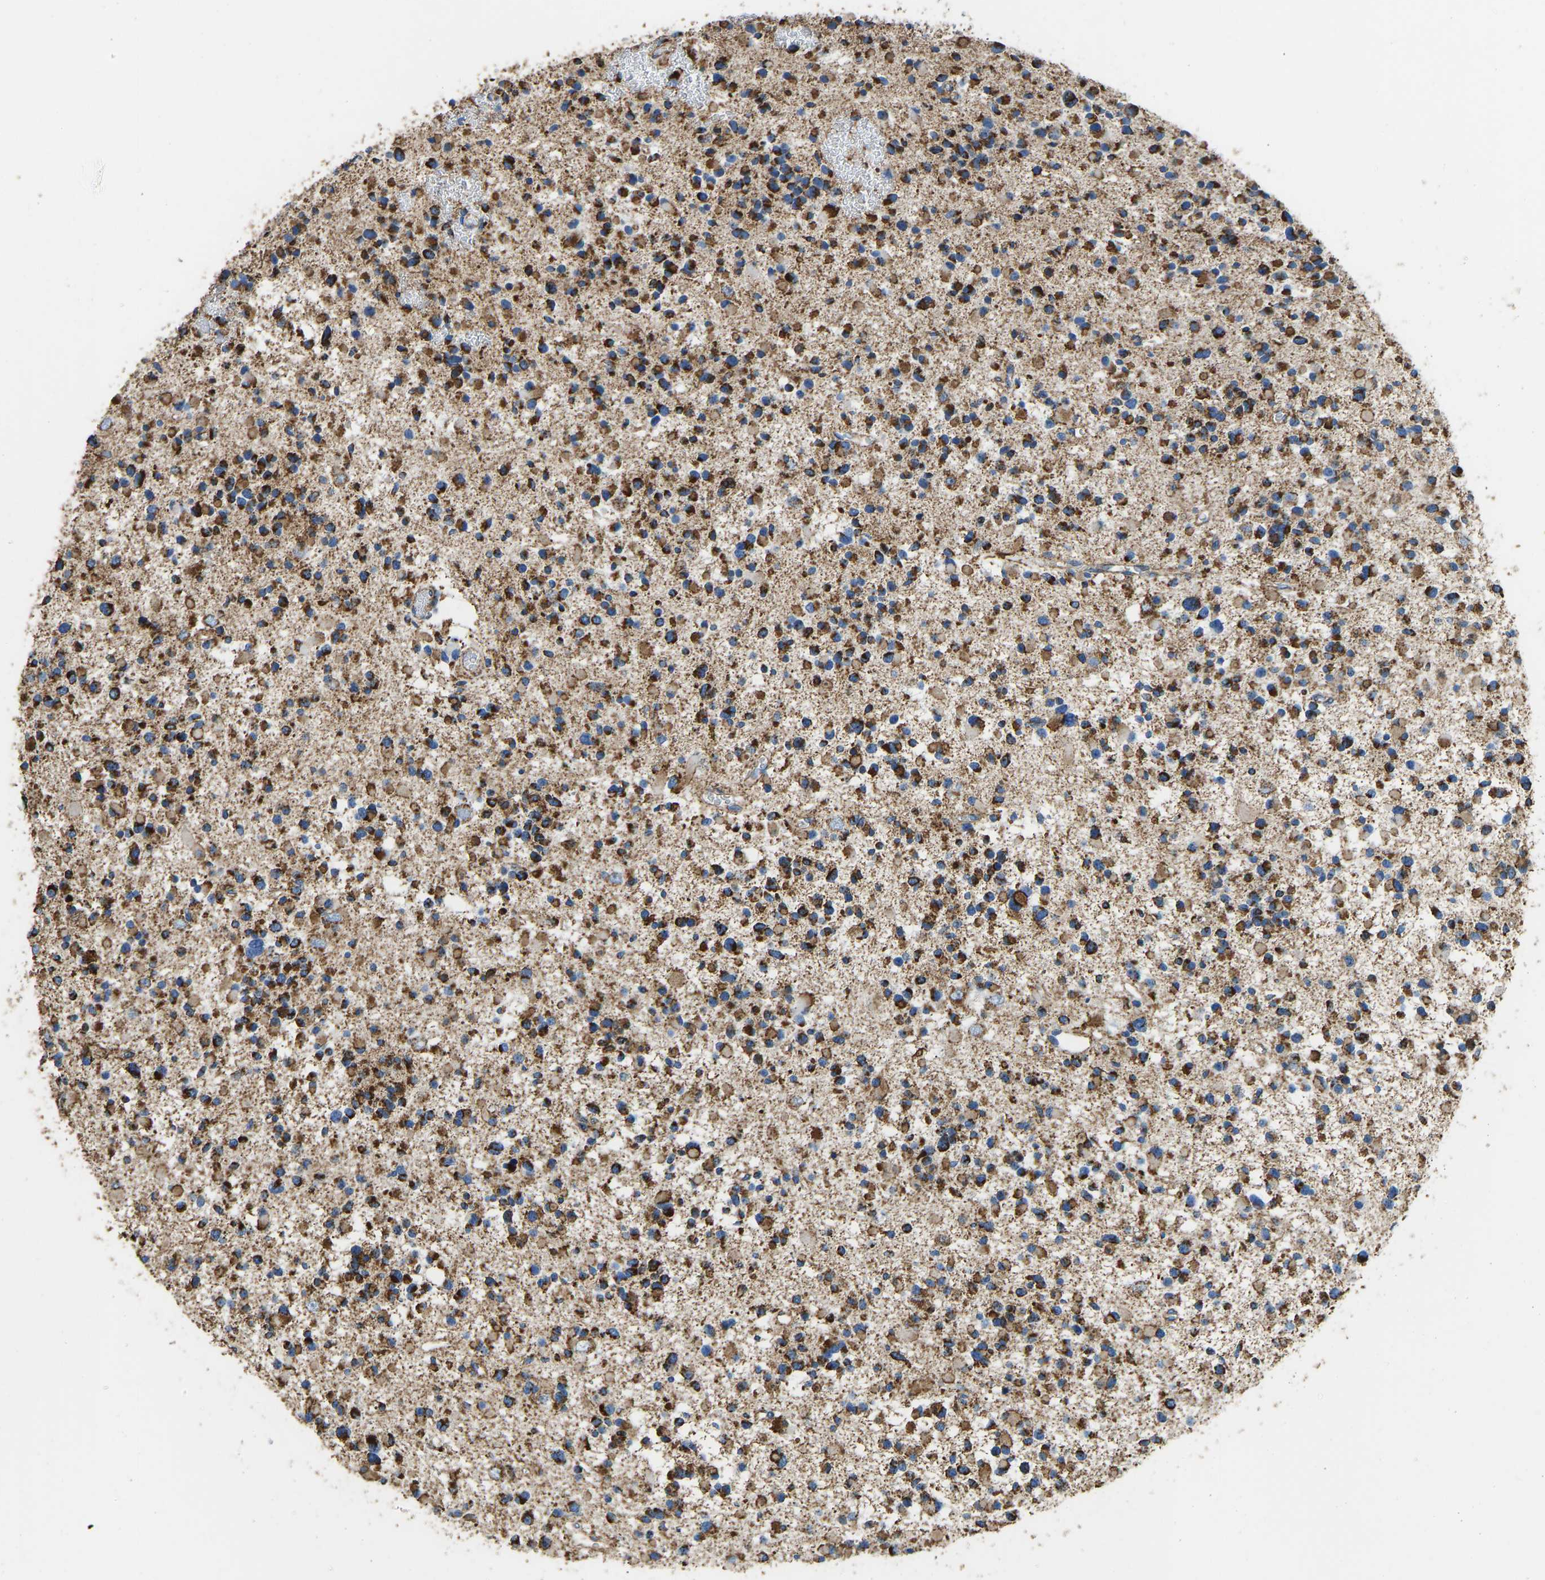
{"staining": {"intensity": "strong", "quantity": ">75%", "location": "cytoplasmic/membranous"}, "tissue": "glioma", "cell_type": "Tumor cells", "image_type": "cancer", "snomed": [{"axis": "morphology", "description": "Glioma, malignant, Low grade"}, {"axis": "topography", "description": "Brain"}], "caption": "Immunohistochemistry (IHC) photomicrograph of neoplastic tissue: human malignant glioma (low-grade) stained using immunohistochemistry demonstrates high levels of strong protein expression localized specifically in the cytoplasmic/membranous of tumor cells, appearing as a cytoplasmic/membranous brown color.", "gene": "IRX6", "patient": {"sex": "female", "age": 22}}